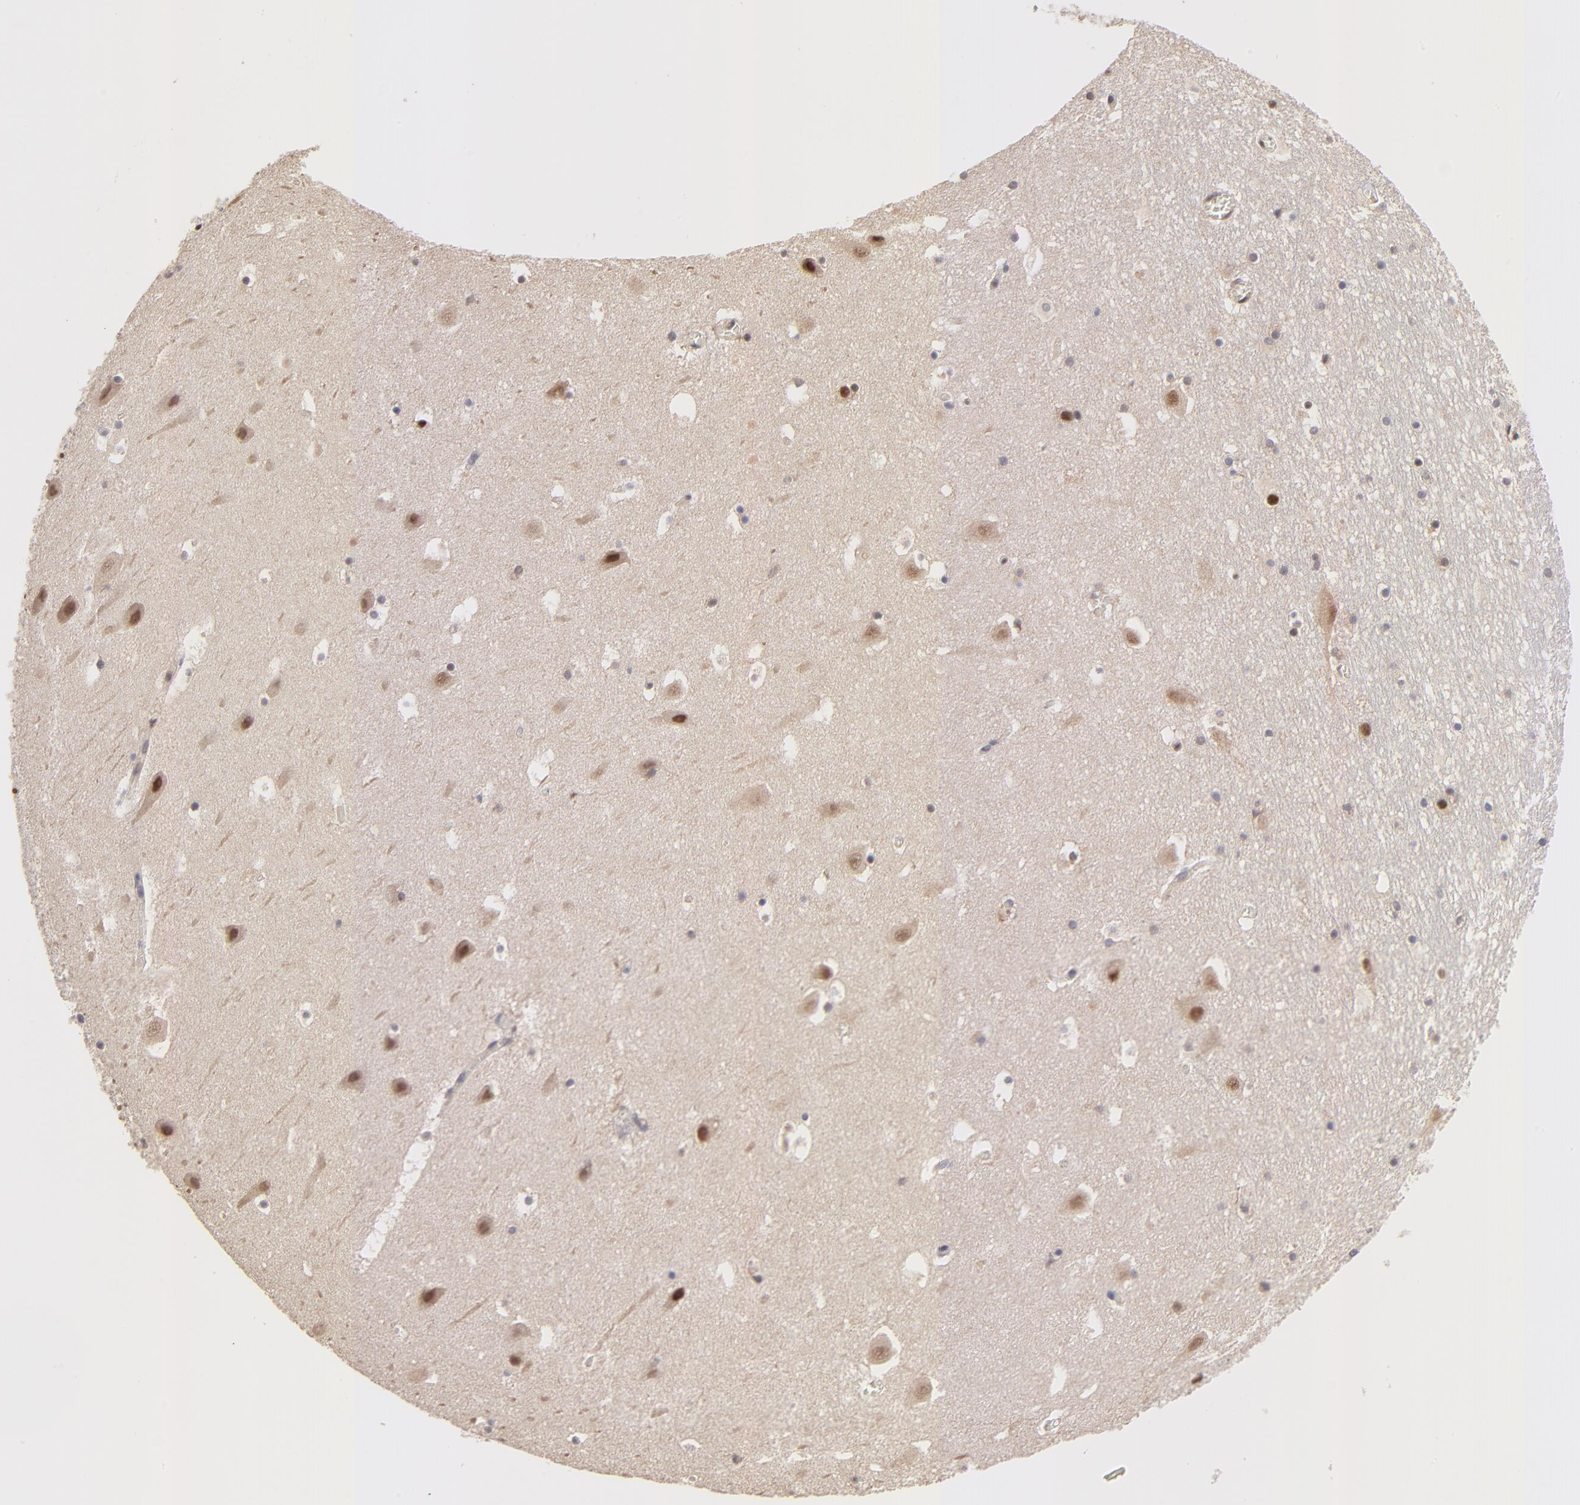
{"staining": {"intensity": "negative", "quantity": "none", "location": "none"}, "tissue": "hippocampus", "cell_type": "Glial cells", "image_type": "normal", "snomed": [{"axis": "morphology", "description": "Normal tissue, NOS"}, {"axis": "topography", "description": "Hippocampus"}], "caption": "A micrograph of human hippocampus is negative for staining in glial cells. The staining is performed using DAB (3,3'-diaminobenzidine) brown chromogen with nuclei counter-stained in using hematoxylin.", "gene": "PSMC4", "patient": {"sex": "male", "age": 45}}